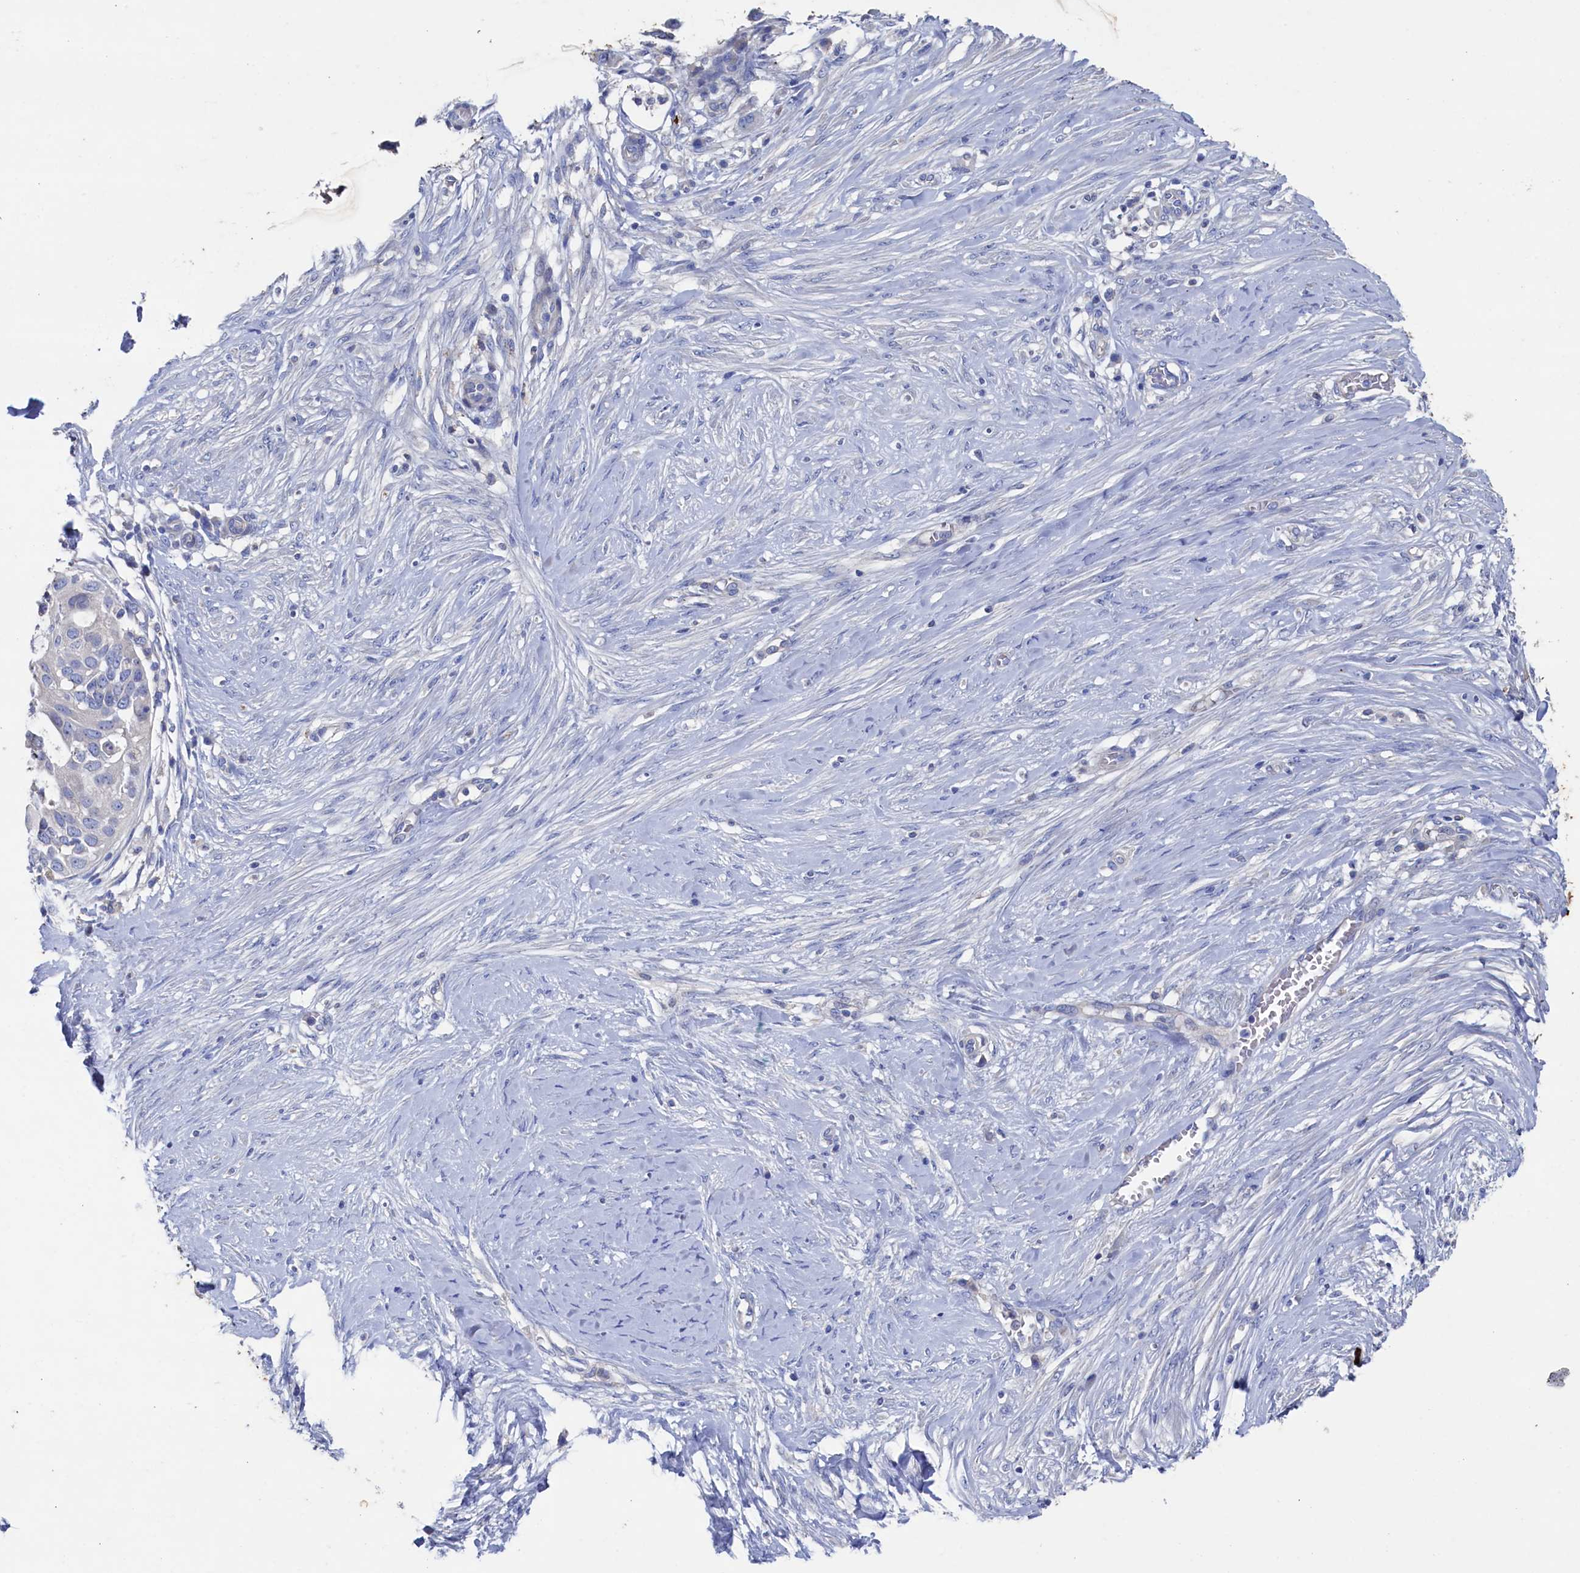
{"staining": {"intensity": "negative", "quantity": "none", "location": "none"}, "tissue": "skin cancer", "cell_type": "Tumor cells", "image_type": "cancer", "snomed": [{"axis": "morphology", "description": "Squamous cell carcinoma, NOS"}, {"axis": "topography", "description": "Skin"}], "caption": "IHC image of neoplastic tissue: human skin cancer (squamous cell carcinoma) stained with DAB exhibits no significant protein staining in tumor cells. Nuclei are stained in blue.", "gene": "CBLIF", "patient": {"sex": "female", "age": 44}}